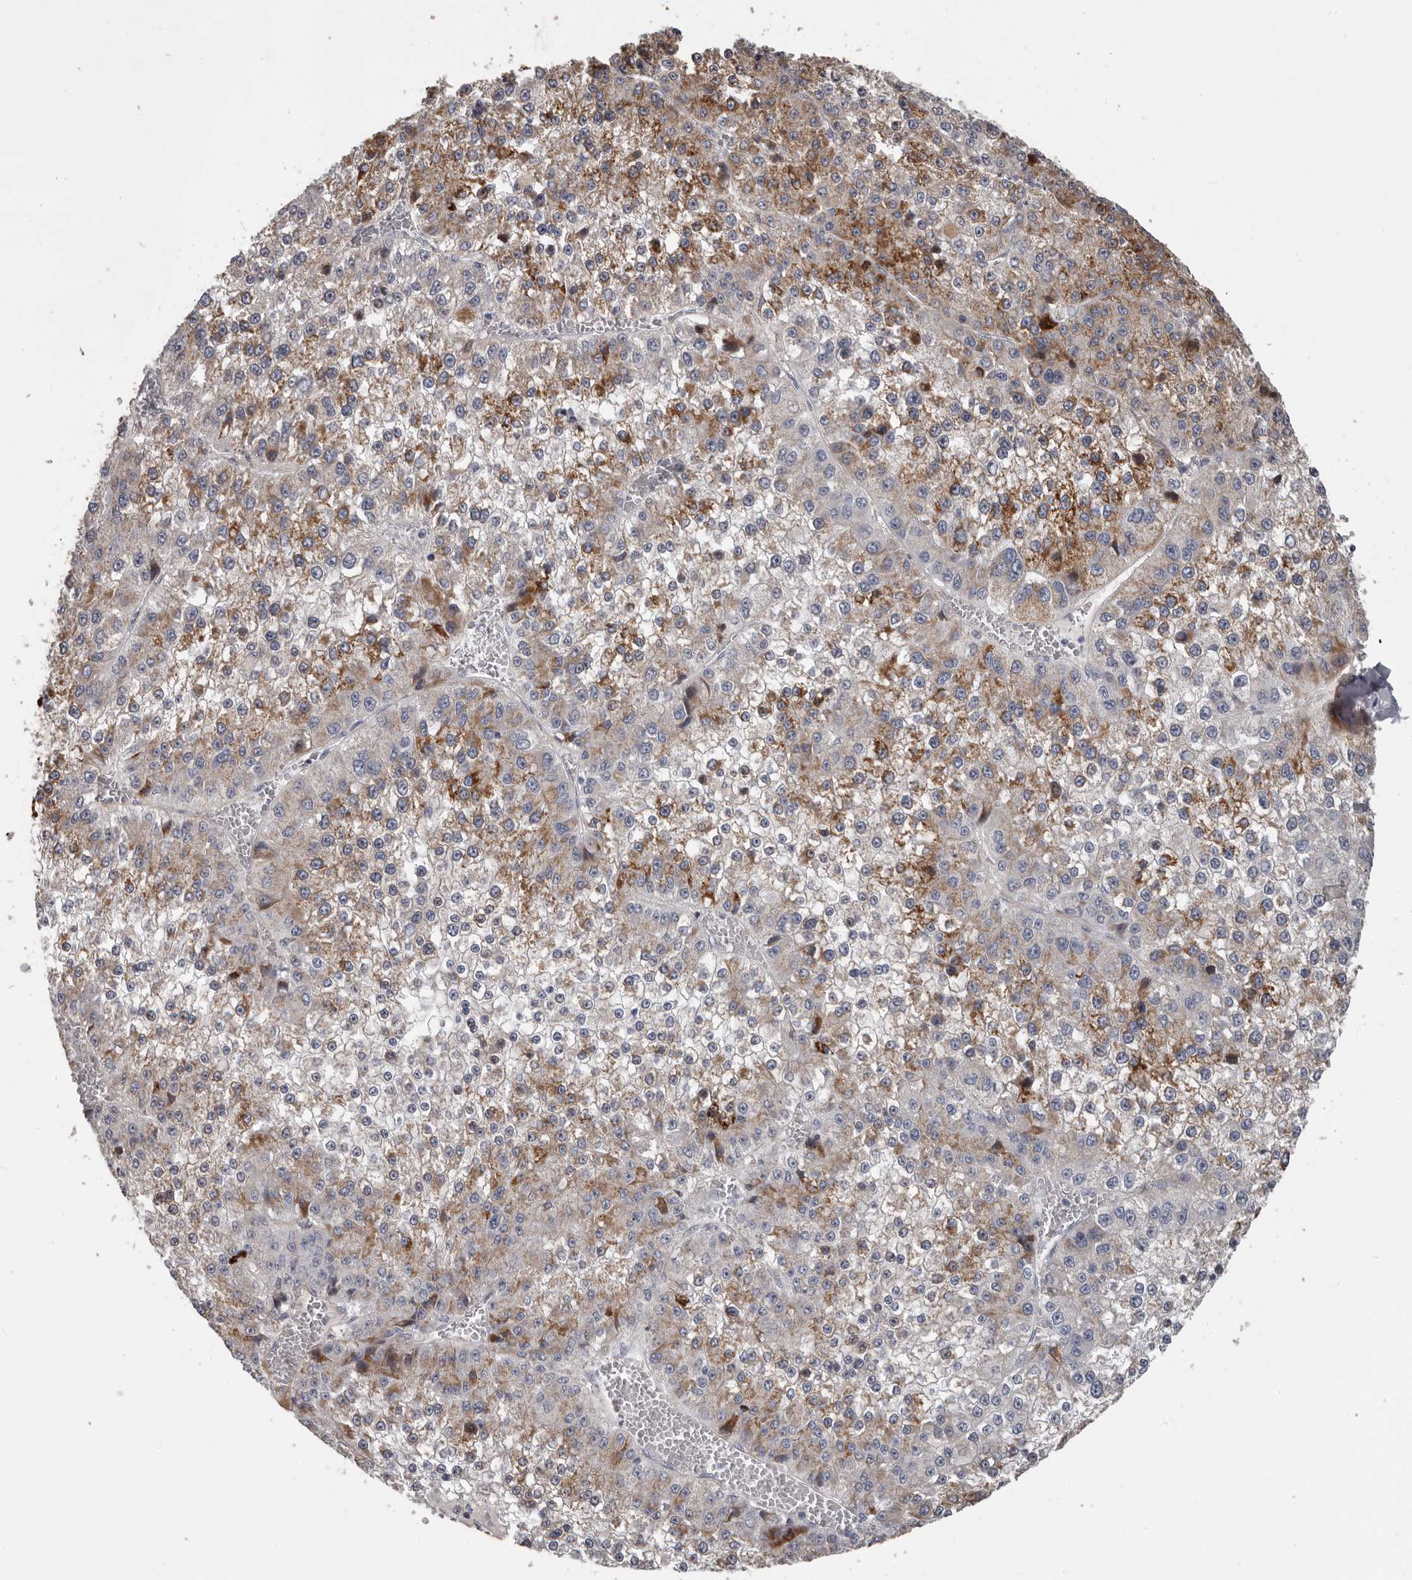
{"staining": {"intensity": "moderate", "quantity": ">75%", "location": "cytoplasmic/membranous"}, "tissue": "liver cancer", "cell_type": "Tumor cells", "image_type": "cancer", "snomed": [{"axis": "morphology", "description": "Carcinoma, Hepatocellular, NOS"}, {"axis": "topography", "description": "Liver"}], "caption": "Protein positivity by IHC shows moderate cytoplasmic/membranous expression in approximately >75% of tumor cells in liver cancer.", "gene": "RNF217", "patient": {"sex": "female", "age": 73}}